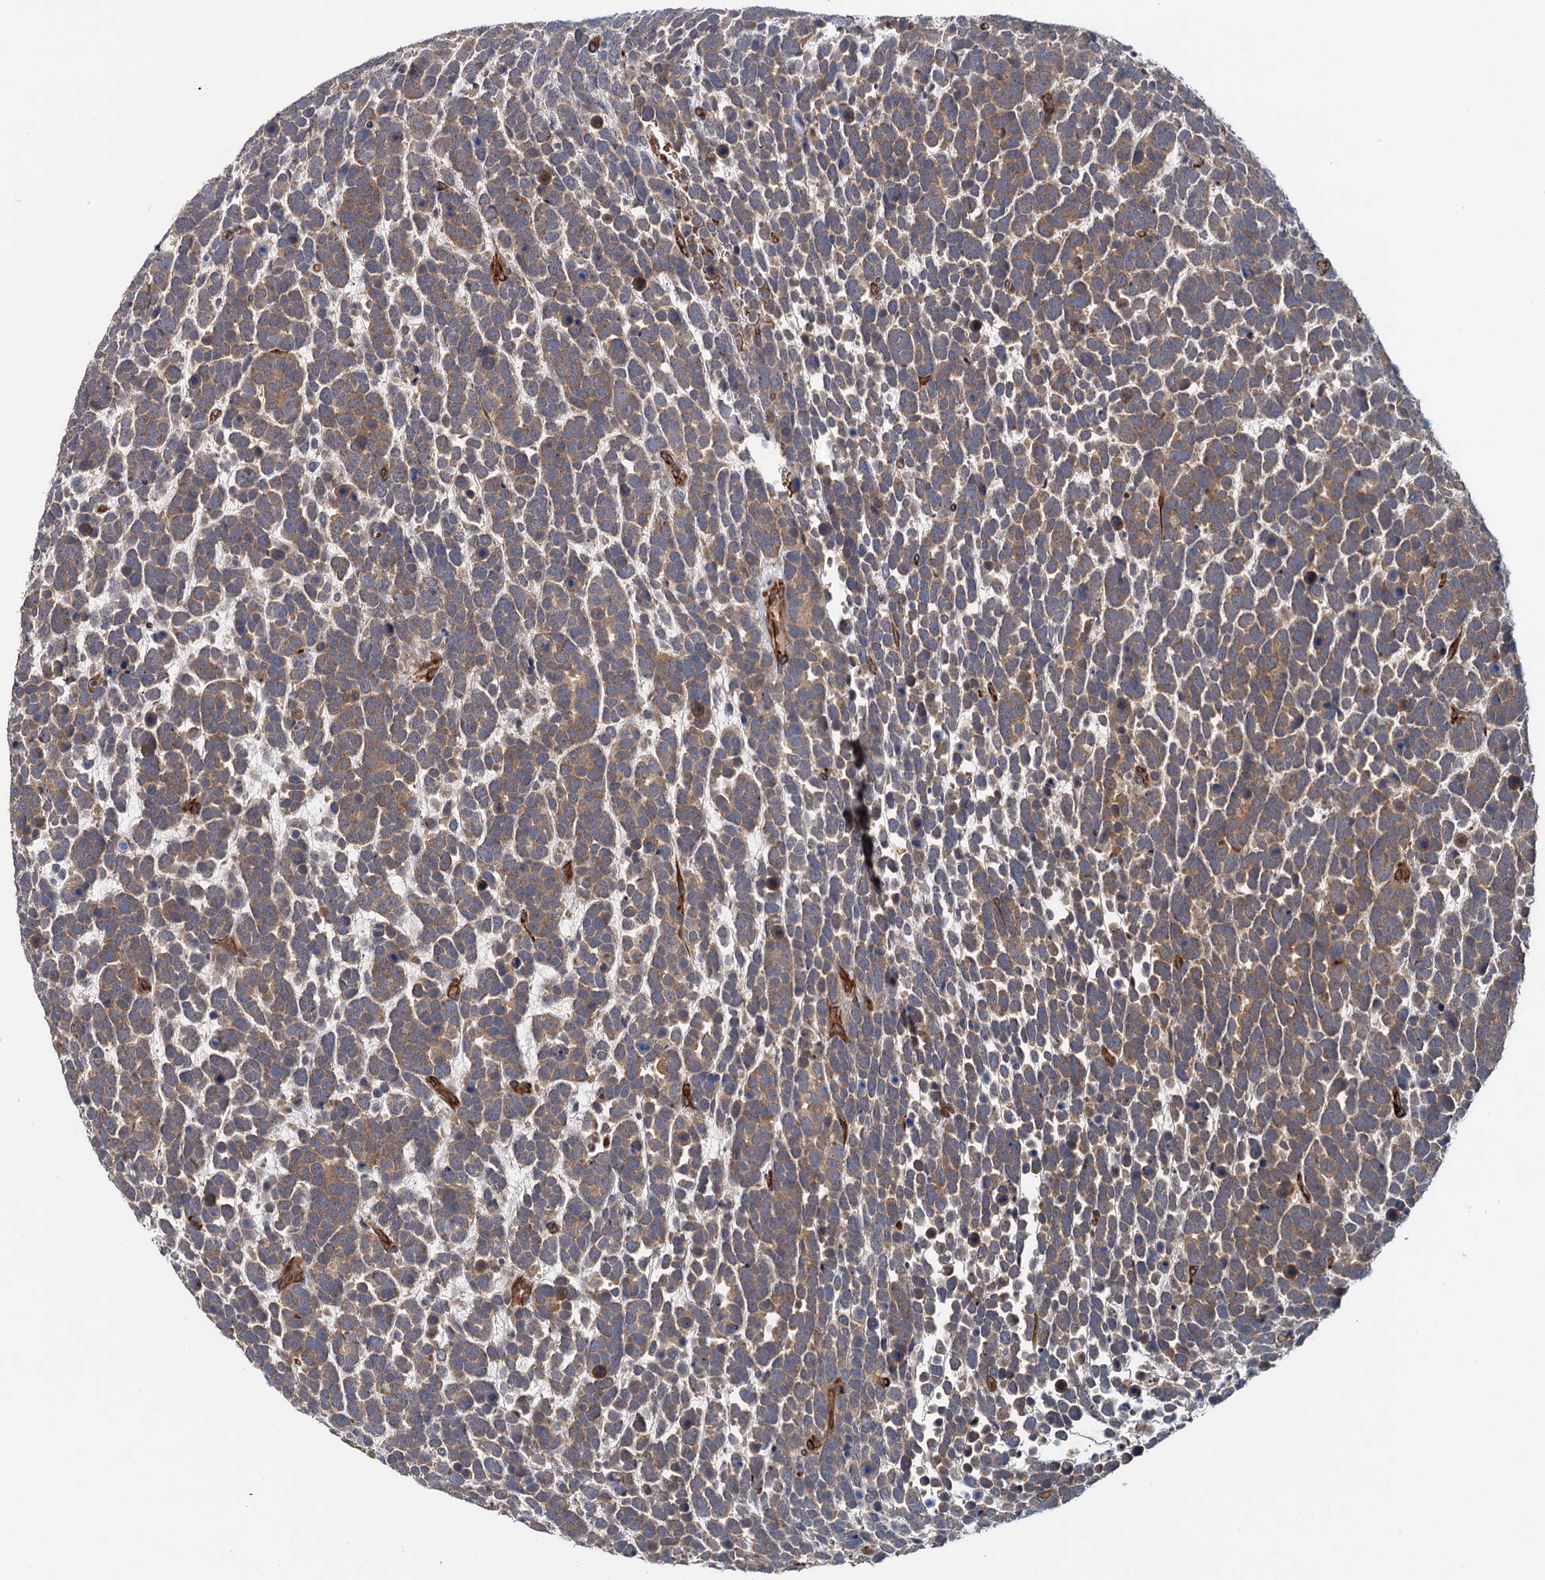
{"staining": {"intensity": "moderate", "quantity": ">75%", "location": "cytoplasmic/membranous"}, "tissue": "urothelial cancer", "cell_type": "Tumor cells", "image_type": "cancer", "snomed": [{"axis": "morphology", "description": "Urothelial carcinoma, High grade"}, {"axis": "topography", "description": "Urinary bladder"}], "caption": "Immunohistochemical staining of urothelial cancer shows moderate cytoplasmic/membranous protein staining in about >75% of tumor cells.", "gene": "PKN2", "patient": {"sex": "female", "age": 82}}